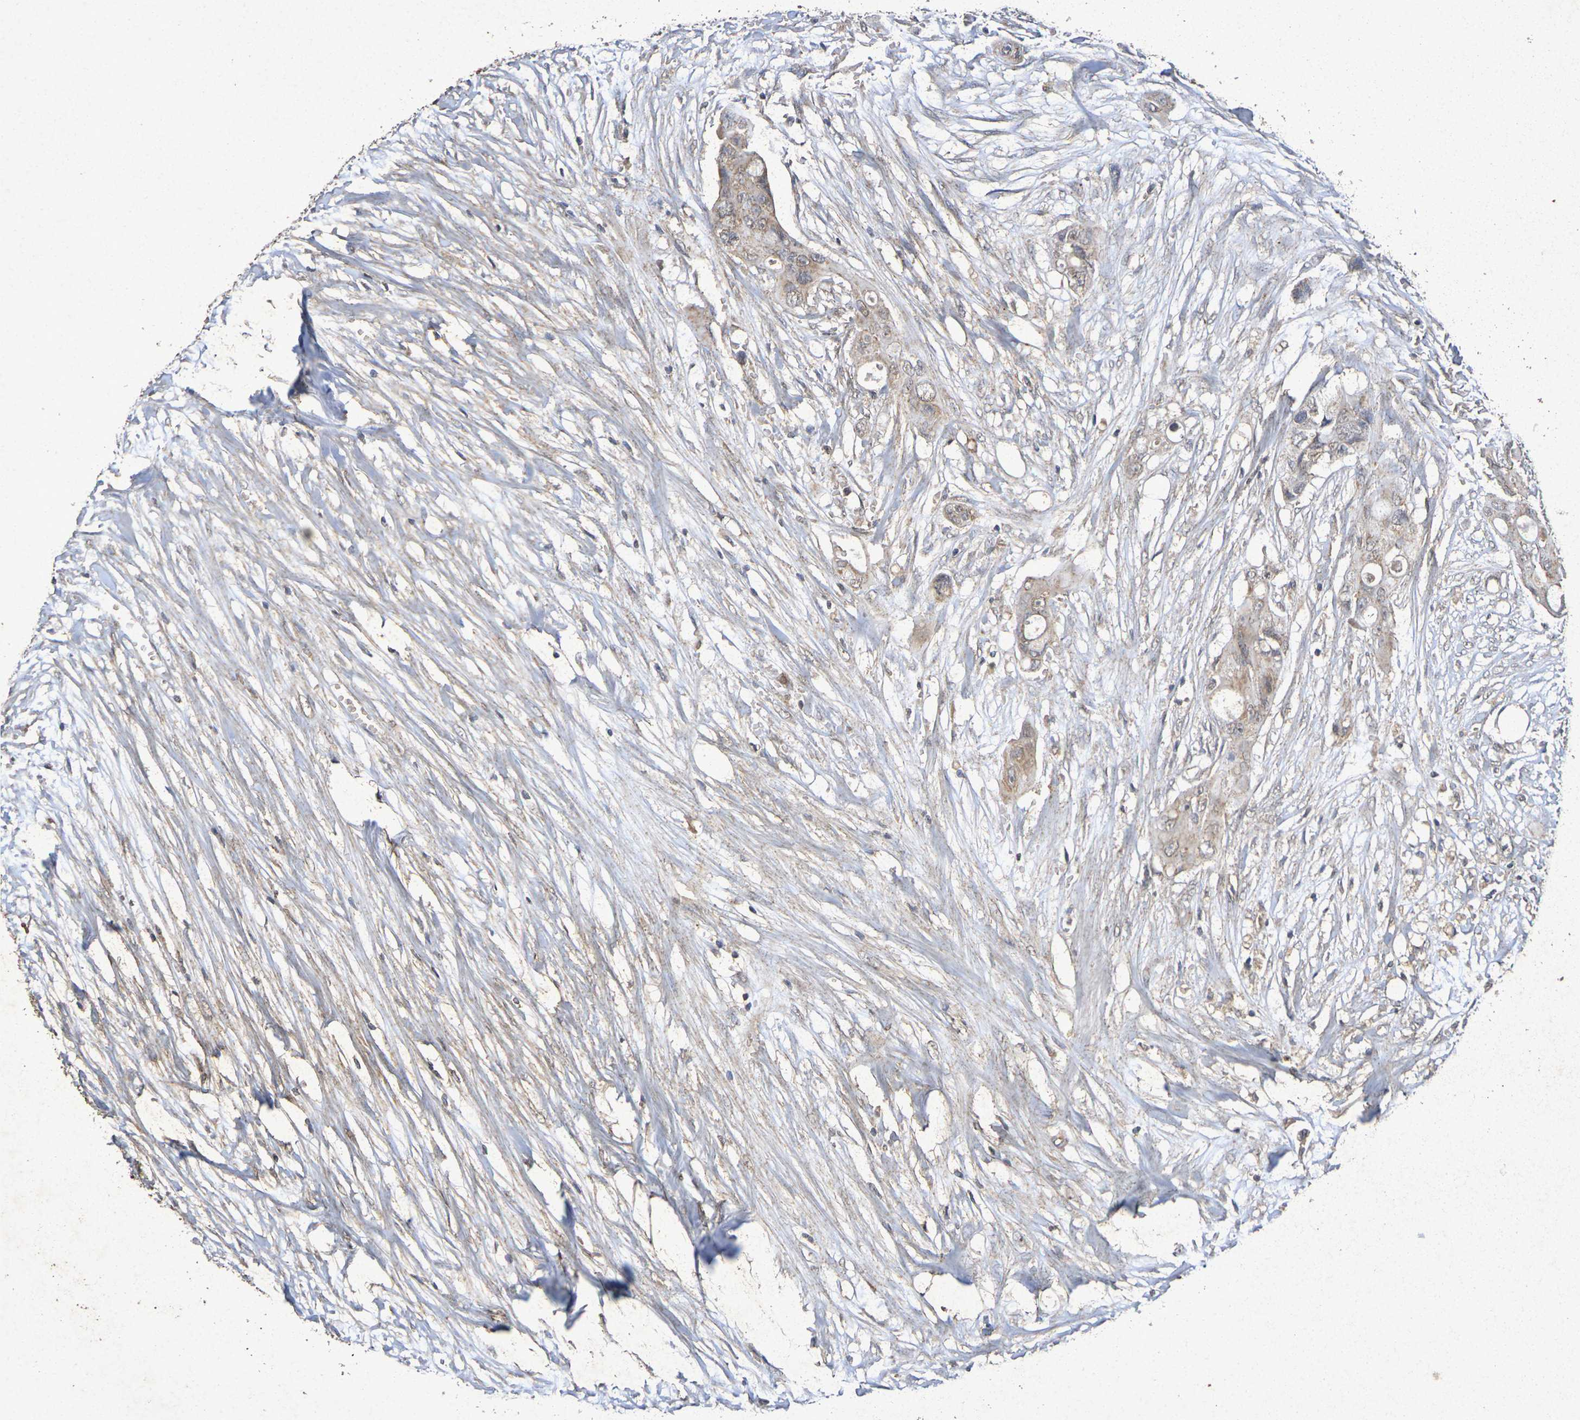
{"staining": {"intensity": "moderate", "quantity": ">75%", "location": "cytoplasmic/membranous"}, "tissue": "colorectal cancer", "cell_type": "Tumor cells", "image_type": "cancer", "snomed": [{"axis": "morphology", "description": "Adenocarcinoma, NOS"}, {"axis": "topography", "description": "Colon"}], "caption": "Immunohistochemistry staining of colorectal cancer, which shows medium levels of moderate cytoplasmic/membranous expression in approximately >75% of tumor cells indicating moderate cytoplasmic/membranous protein staining. The staining was performed using DAB (3,3'-diaminobenzidine) (brown) for protein detection and nuclei were counterstained in hematoxylin (blue).", "gene": "GUCY1A2", "patient": {"sex": "female", "age": 57}}